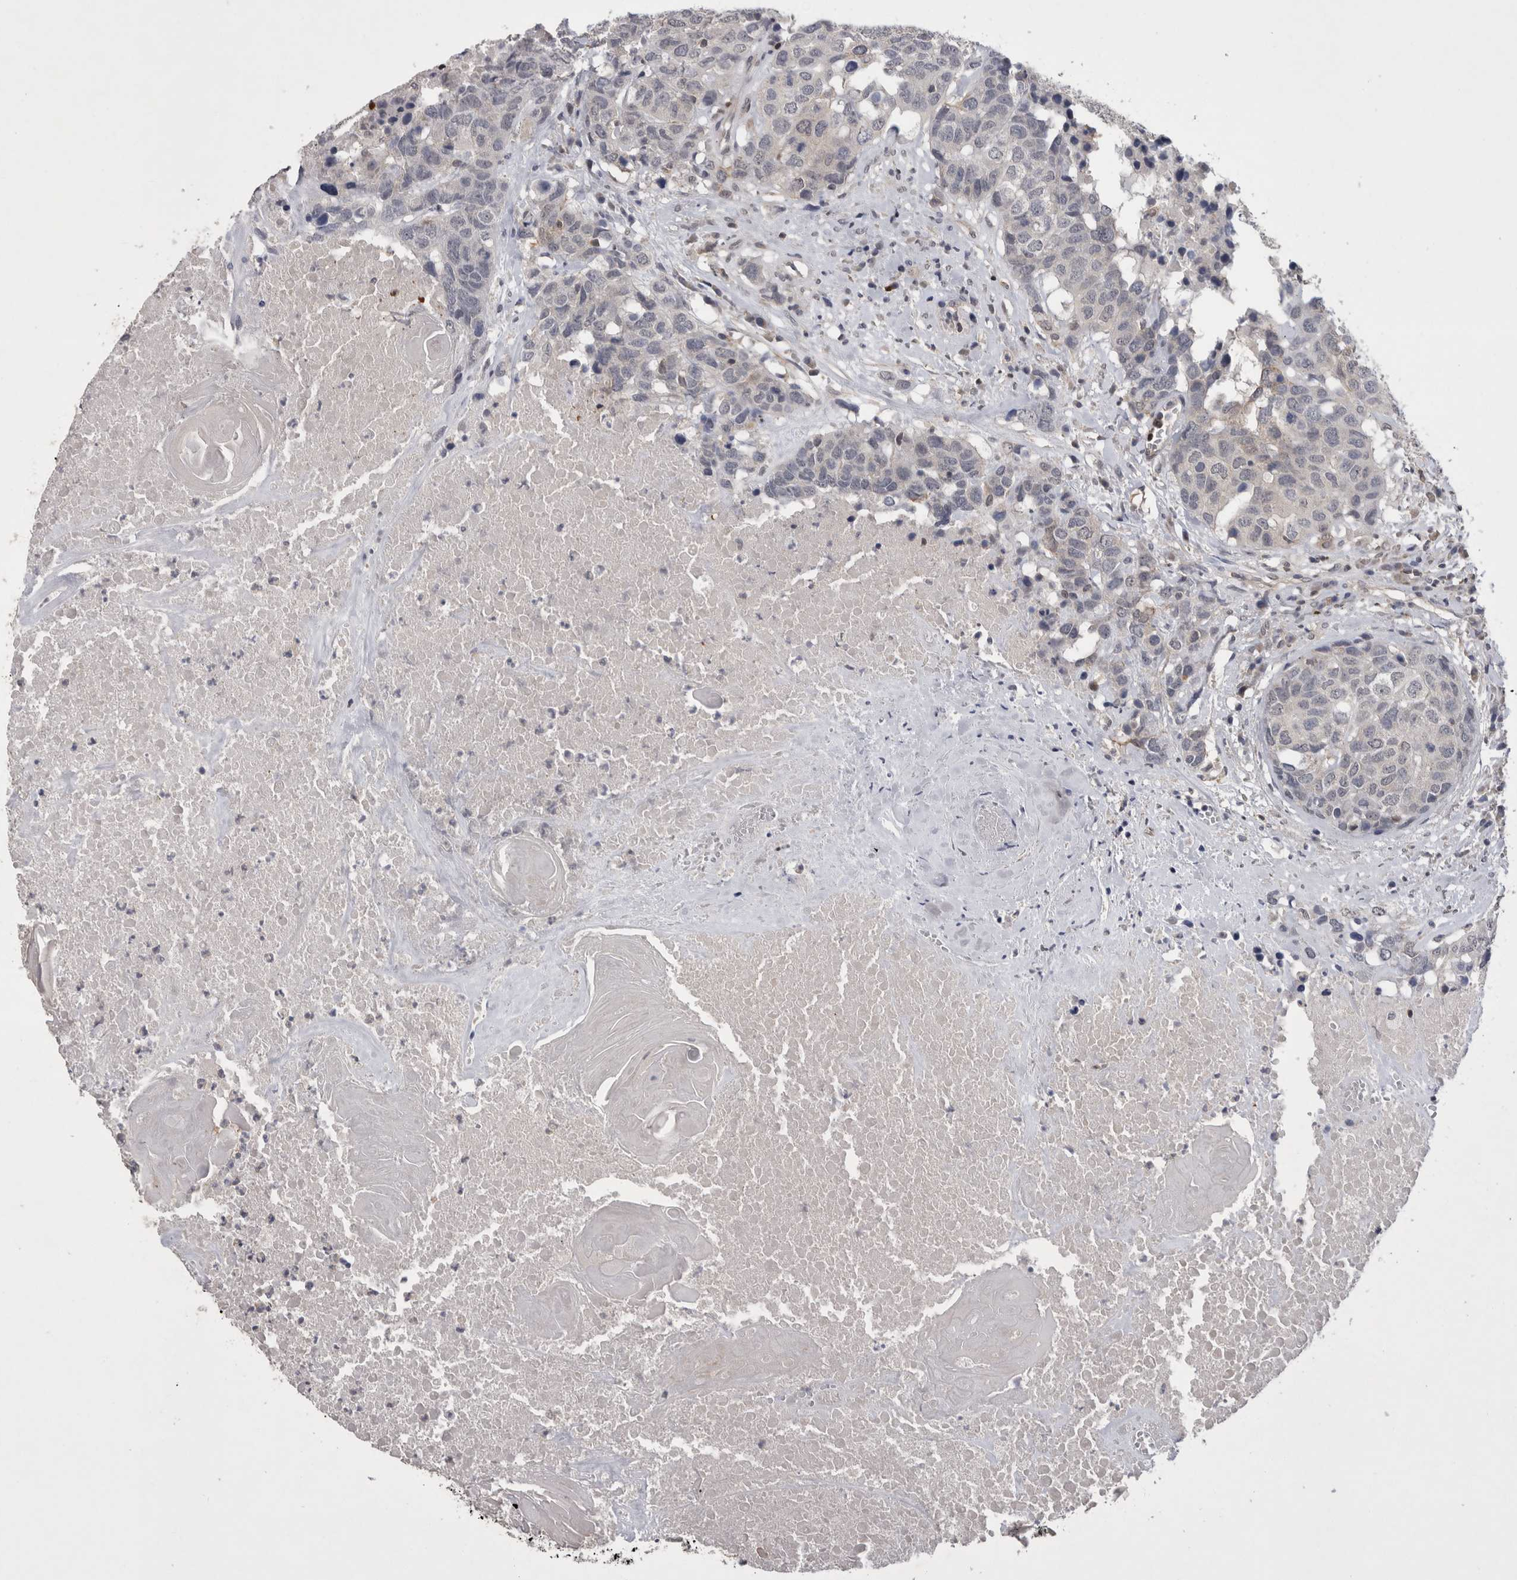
{"staining": {"intensity": "negative", "quantity": "none", "location": "none"}, "tissue": "head and neck cancer", "cell_type": "Tumor cells", "image_type": "cancer", "snomed": [{"axis": "morphology", "description": "Squamous cell carcinoma, NOS"}, {"axis": "topography", "description": "Head-Neck"}], "caption": "Immunohistochemical staining of human head and neck cancer exhibits no significant staining in tumor cells. The staining is performed using DAB (3,3'-diaminobenzidine) brown chromogen with nuclei counter-stained in using hematoxylin.", "gene": "NFATC2", "patient": {"sex": "male", "age": 66}}